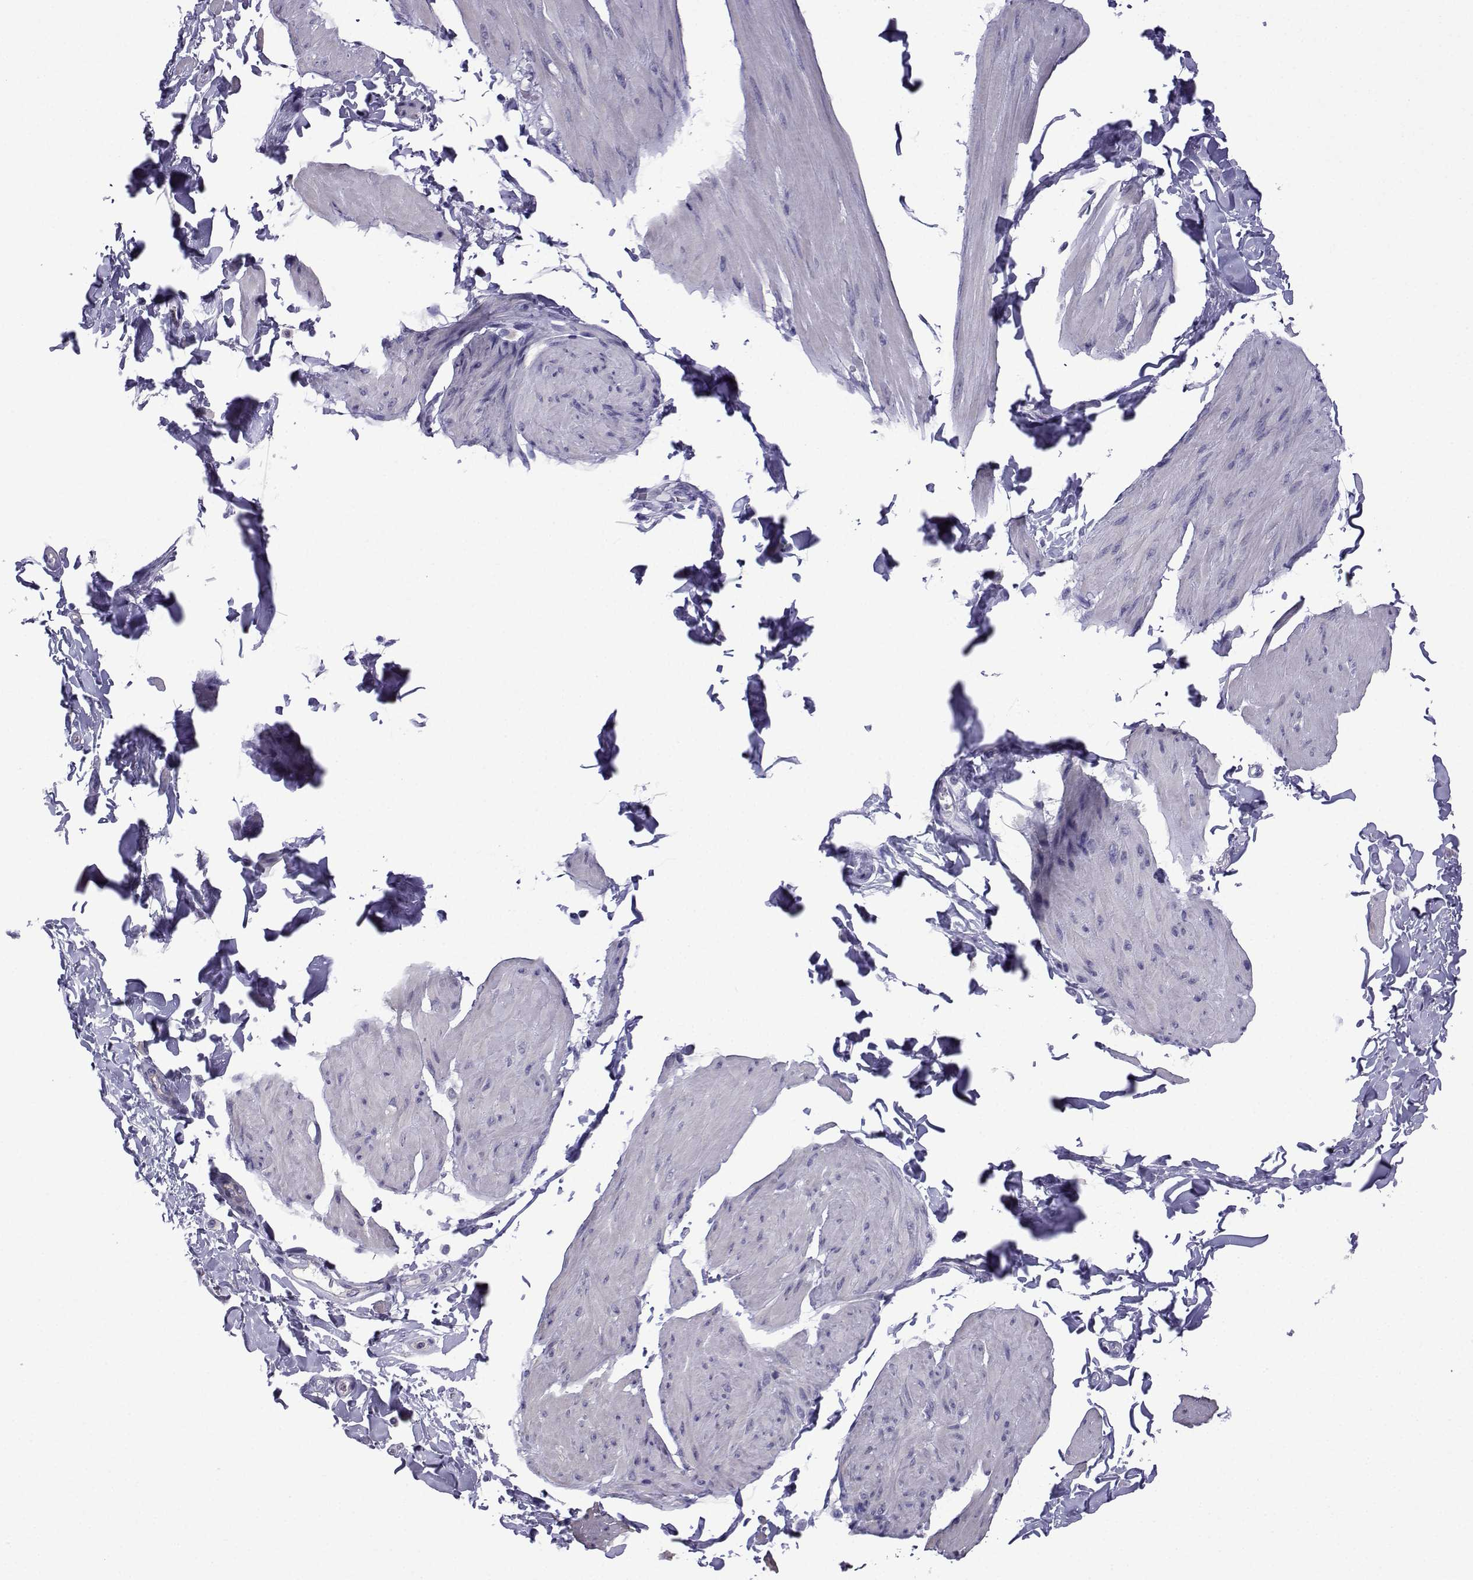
{"staining": {"intensity": "negative", "quantity": "none", "location": "none"}, "tissue": "smooth muscle", "cell_type": "Smooth muscle cells", "image_type": "normal", "snomed": [{"axis": "morphology", "description": "Normal tissue, NOS"}, {"axis": "topography", "description": "Adipose tissue"}, {"axis": "topography", "description": "Smooth muscle"}, {"axis": "topography", "description": "Peripheral nerve tissue"}], "caption": "DAB (3,3'-diaminobenzidine) immunohistochemical staining of normal human smooth muscle exhibits no significant staining in smooth muscle cells.", "gene": "CFAP70", "patient": {"sex": "male", "age": 83}}